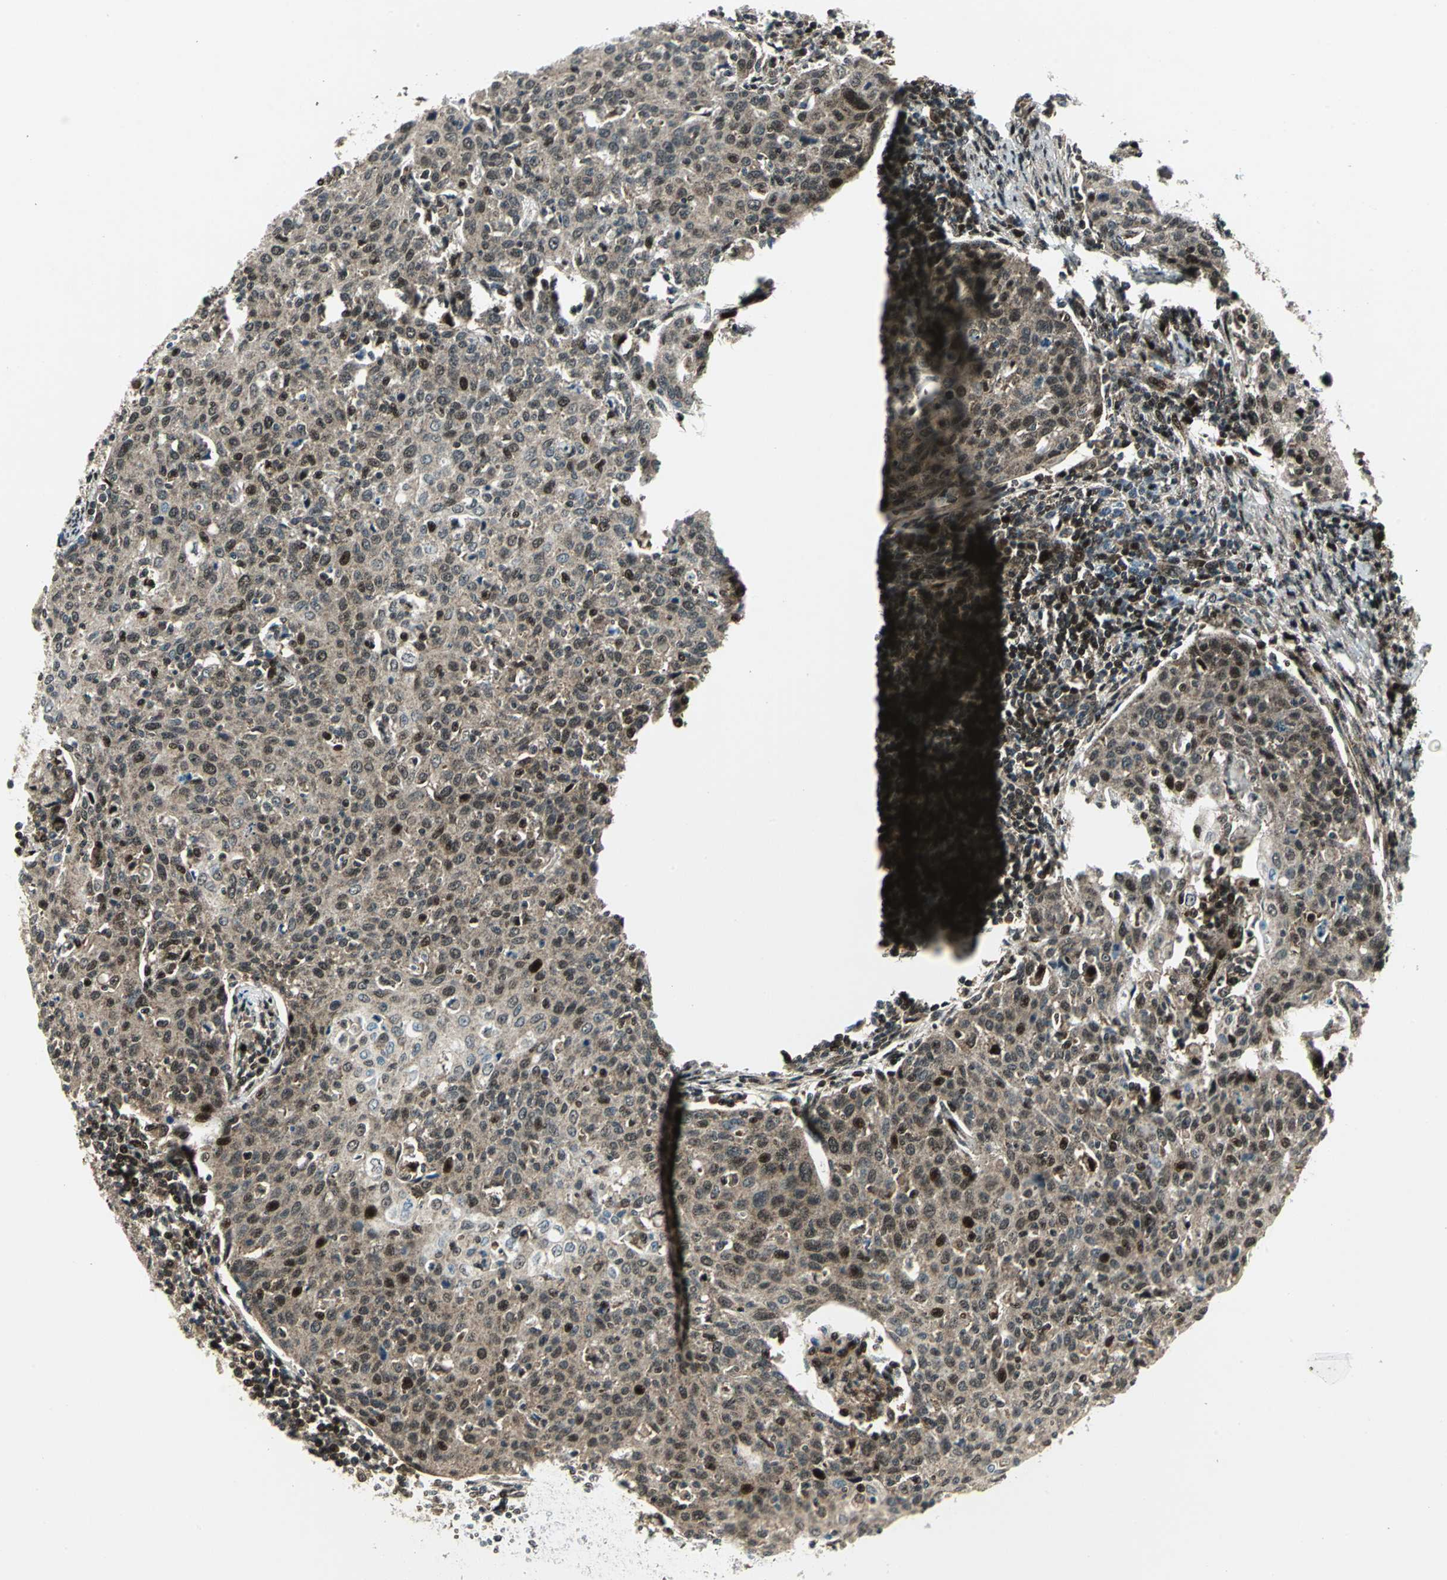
{"staining": {"intensity": "moderate", "quantity": ">75%", "location": "cytoplasmic/membranous,nuclear"}, "tissue": "cervical cancer", "cell_type": "Tumor cells", "image_type": "cancer", "snomed": [{"axis": "morphology", "description": "Squamous cell carcinoma, NOS"}, {"axis": "topography", "description": "Cervix"}], "caption": "Immunohistochemistry histopathology image of cervical squamous cell carcinoma stained for a protein (brown), which demonstrates medium levels of moderate cytoplasmic/membranous and nuclear expression in about >75% of tumor cells.", "gene": "COPS5", "patient": {"sex": "female", "age": 38}}